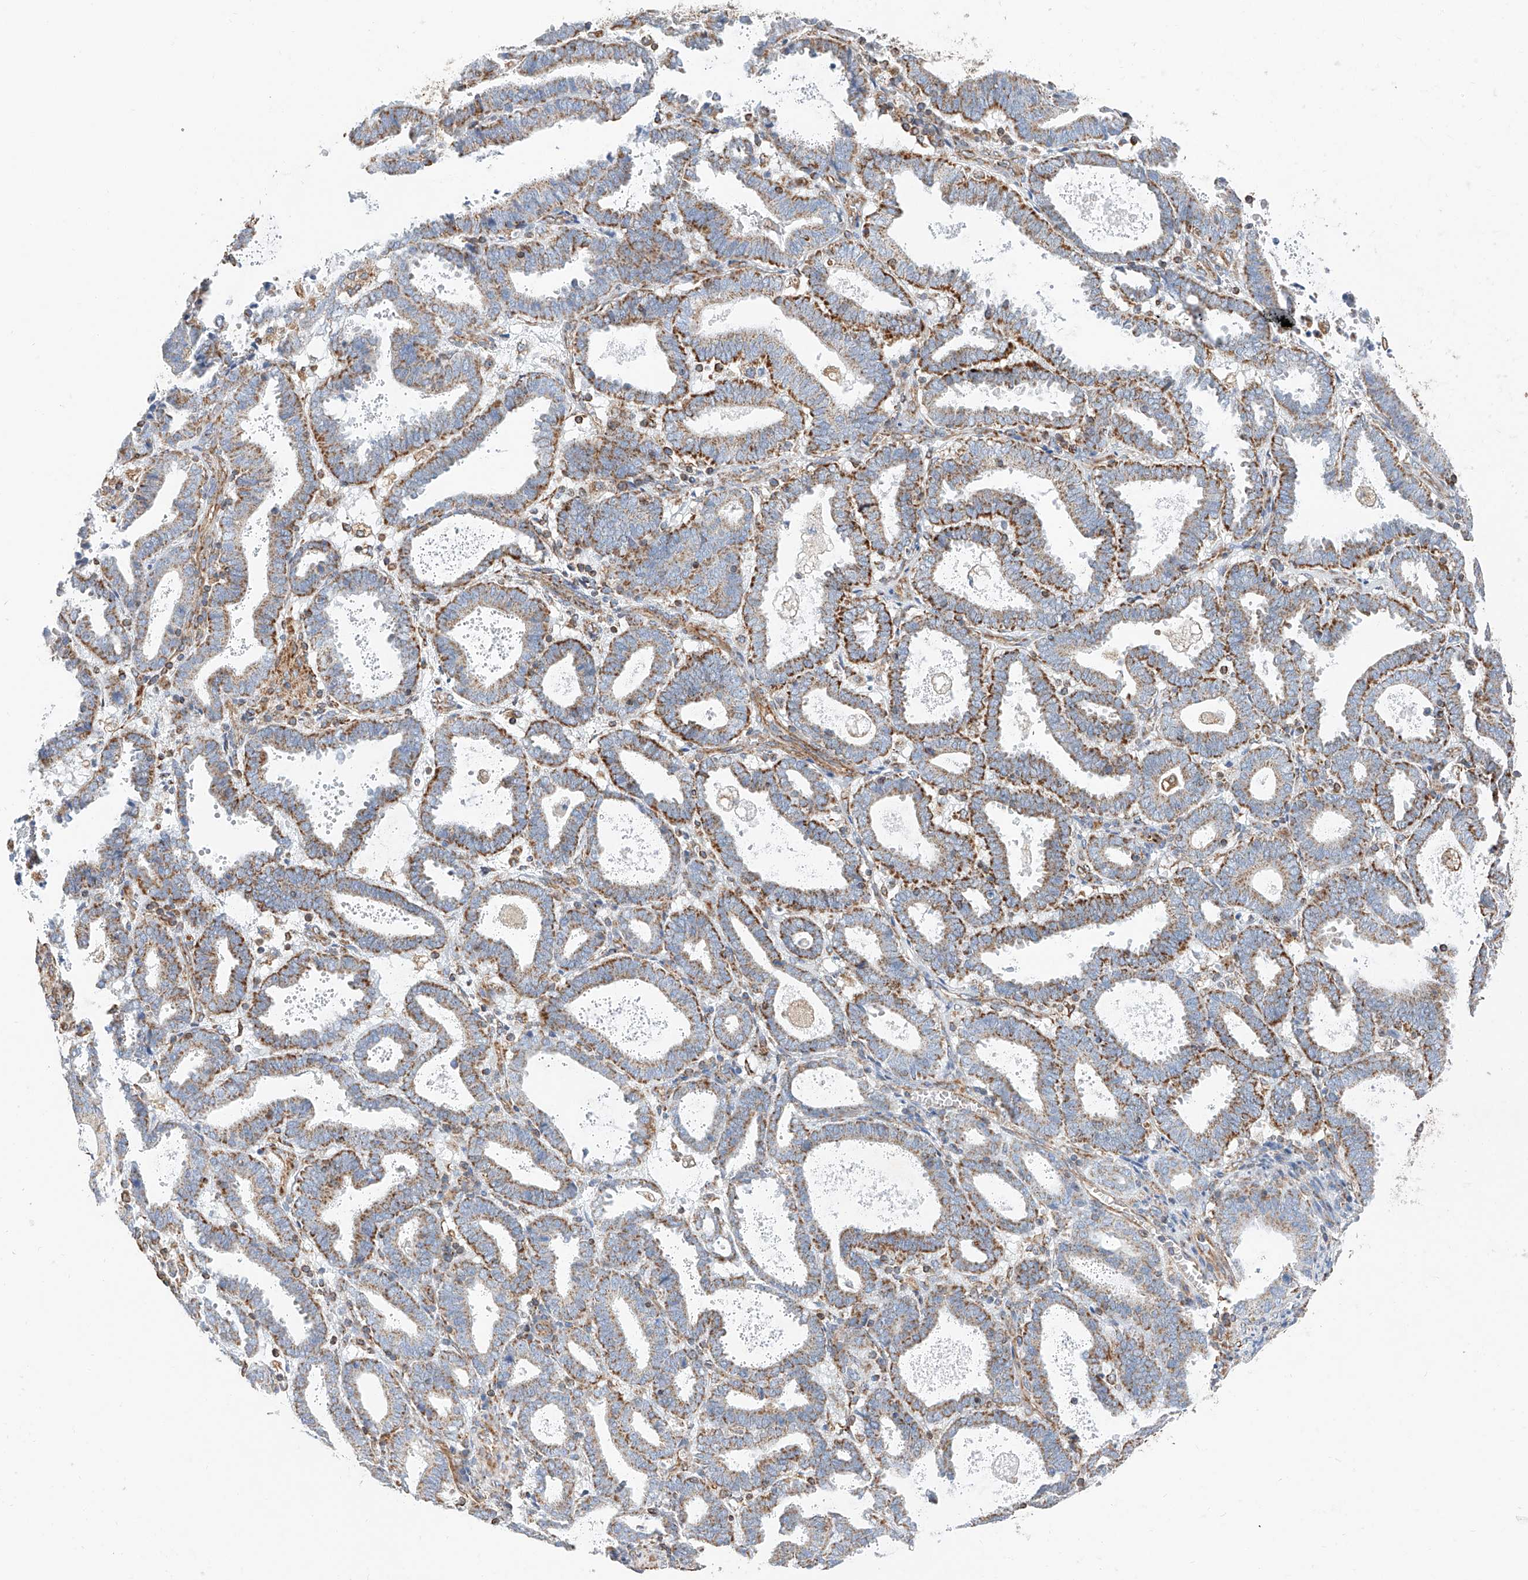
{"staining": {"intensity": "moderate", "quantity": ">75%", "location": "cytoplasmic/membranous"}, "tissue": "endometrial cancer", "cell_type": "Tumor cells", "image_type": "cancer", "snomed": [{"axis": "morphology", "description": "Adenocarcinoma, NOS"}, {"axis": "topography", "description": "Uterus"}], "caption": "The histopathology image displays a brown stain indicating the presence of a protein in the cytoplasmic/membranous of tumor cells in endometrial cancer.", "gene": "NDUFV3", "patient": {"sex": "female", "age": 83}}